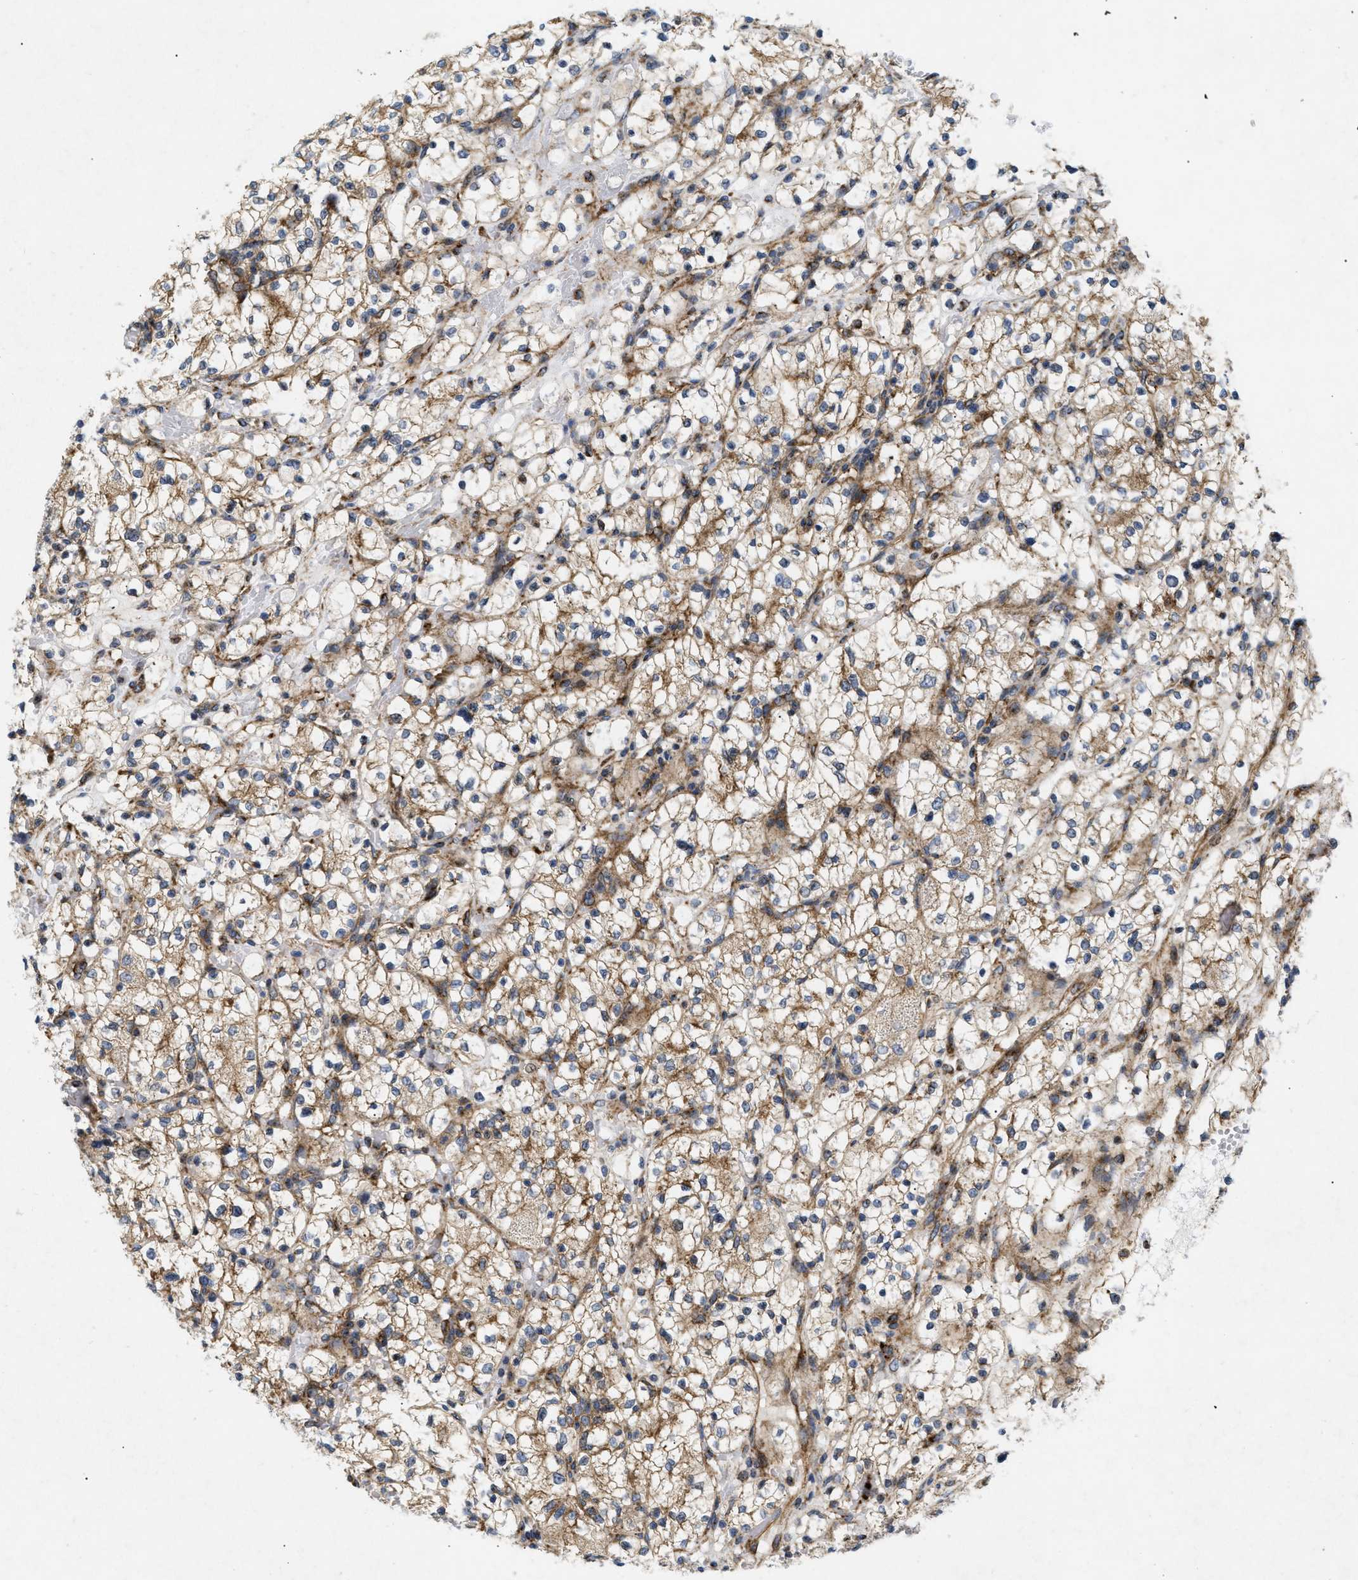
{"staining": {"intensity": "moderate", "quantity": ">75%", "location": "cytoplasmic/membranous"}, "tissue": "renal cancer", "cell_type": "Tumor cells", "image_type": "cancer", "snomed": [{"axis": "morphology", "description": "Adenocarcinoma, NOS"}, {"axis": "topography", "description": "Kidney"}], "caption": "An IHC image of tumor tissue is shown. Protein staining in brown labels moderate cytoplasmic/membranous positivity in renal cancer within tumor cells.", "gene": "DCTN4", "patient": {"sex": "female", "age": 60}}